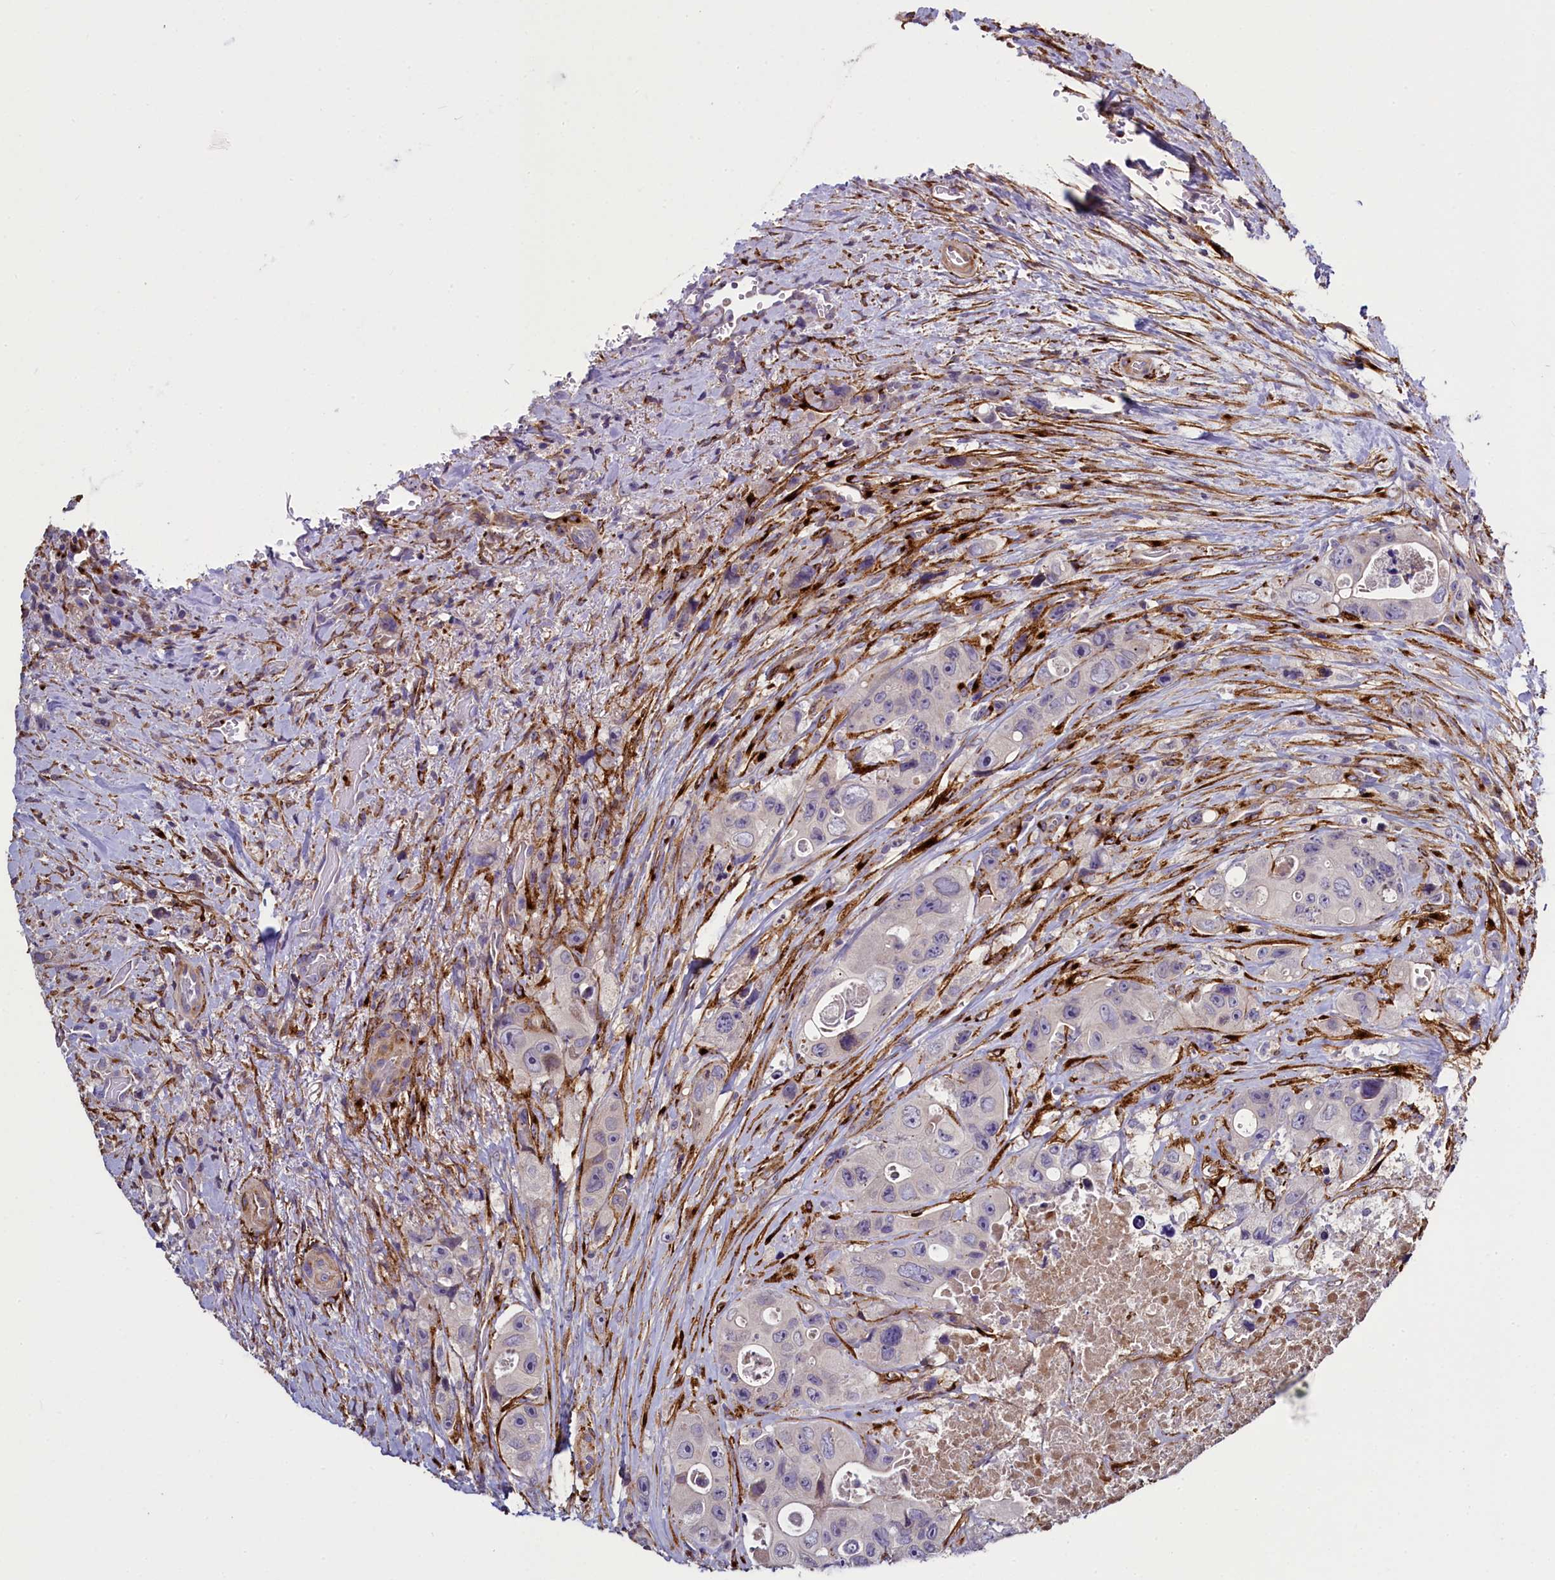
{"staining": {"intensity": "negative", "quantity": "none", "location": "none"}, "tissue": "colorectal cancer", "cell_type": "Tumor cells", "image_type": "cancer", "snomed": [{"axis": "morphology", "description": "Adenocarcinoma, NOS"}, {"axis": "topography", "description": "Colon"}], "caption": "Colorectal cancer was stained to show a protein in brown. There is no significant staining in tumor cells.", "gene": "MRC2", "patient": {"sex": "female", "age": 46}}